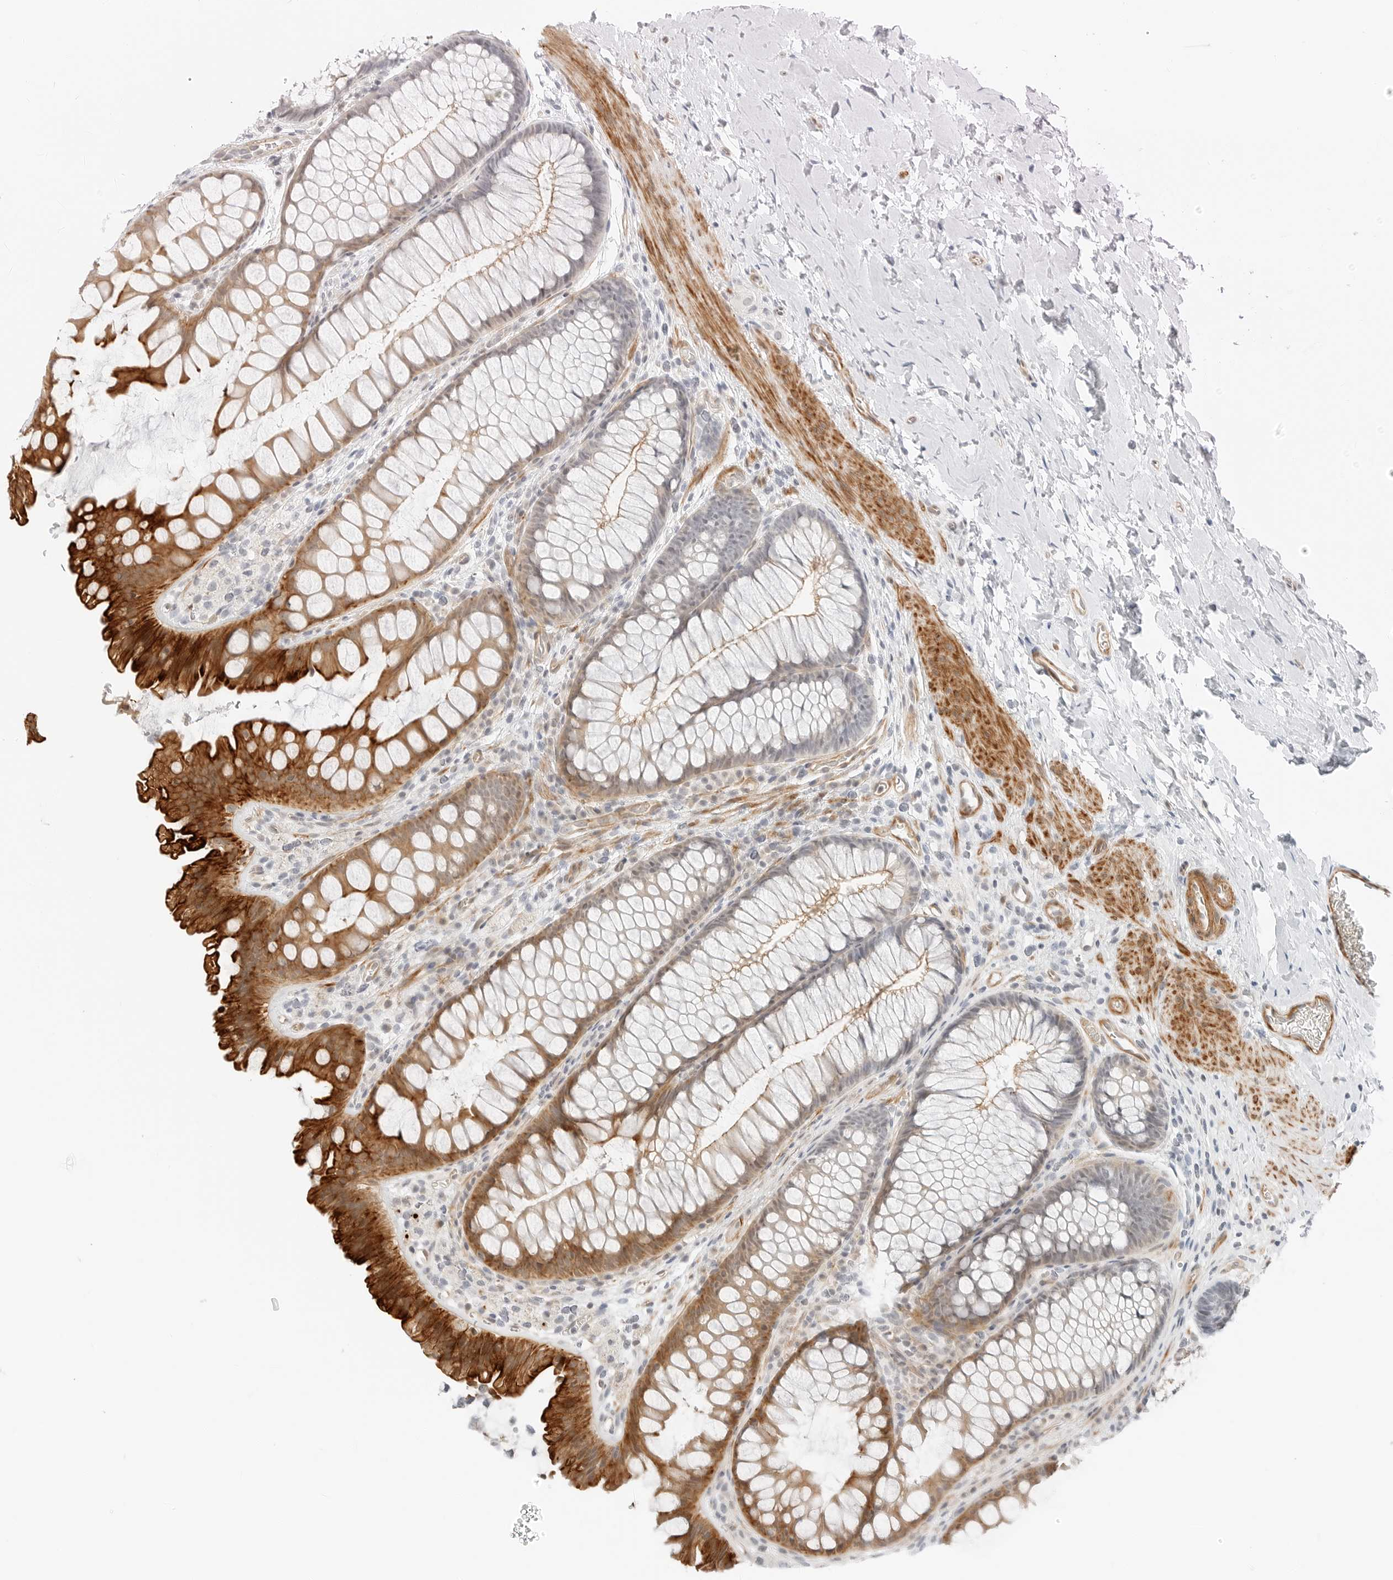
{"staining": {"intensity": "weak", "quantity": ">75%", "location": "cytoplasmic/membranous"}, "tissue": "colon", "cell_type": "Endothelial cells", "image_type": "normal", "snomed": [{"axis": "morphology", "description": "Normal tissue, NOS"}, {"axis": "topography", "description": "Colon"}], "caption": "DAB (3,3'-diaminobenzidine) immunohistochemical staining of normal colon exhibits weak cytoplasmic/membranous protein staining in approximately >75% of endothelial cells.", "gene": "IQCC", "patient": {"sex": "female", "age": 62}}